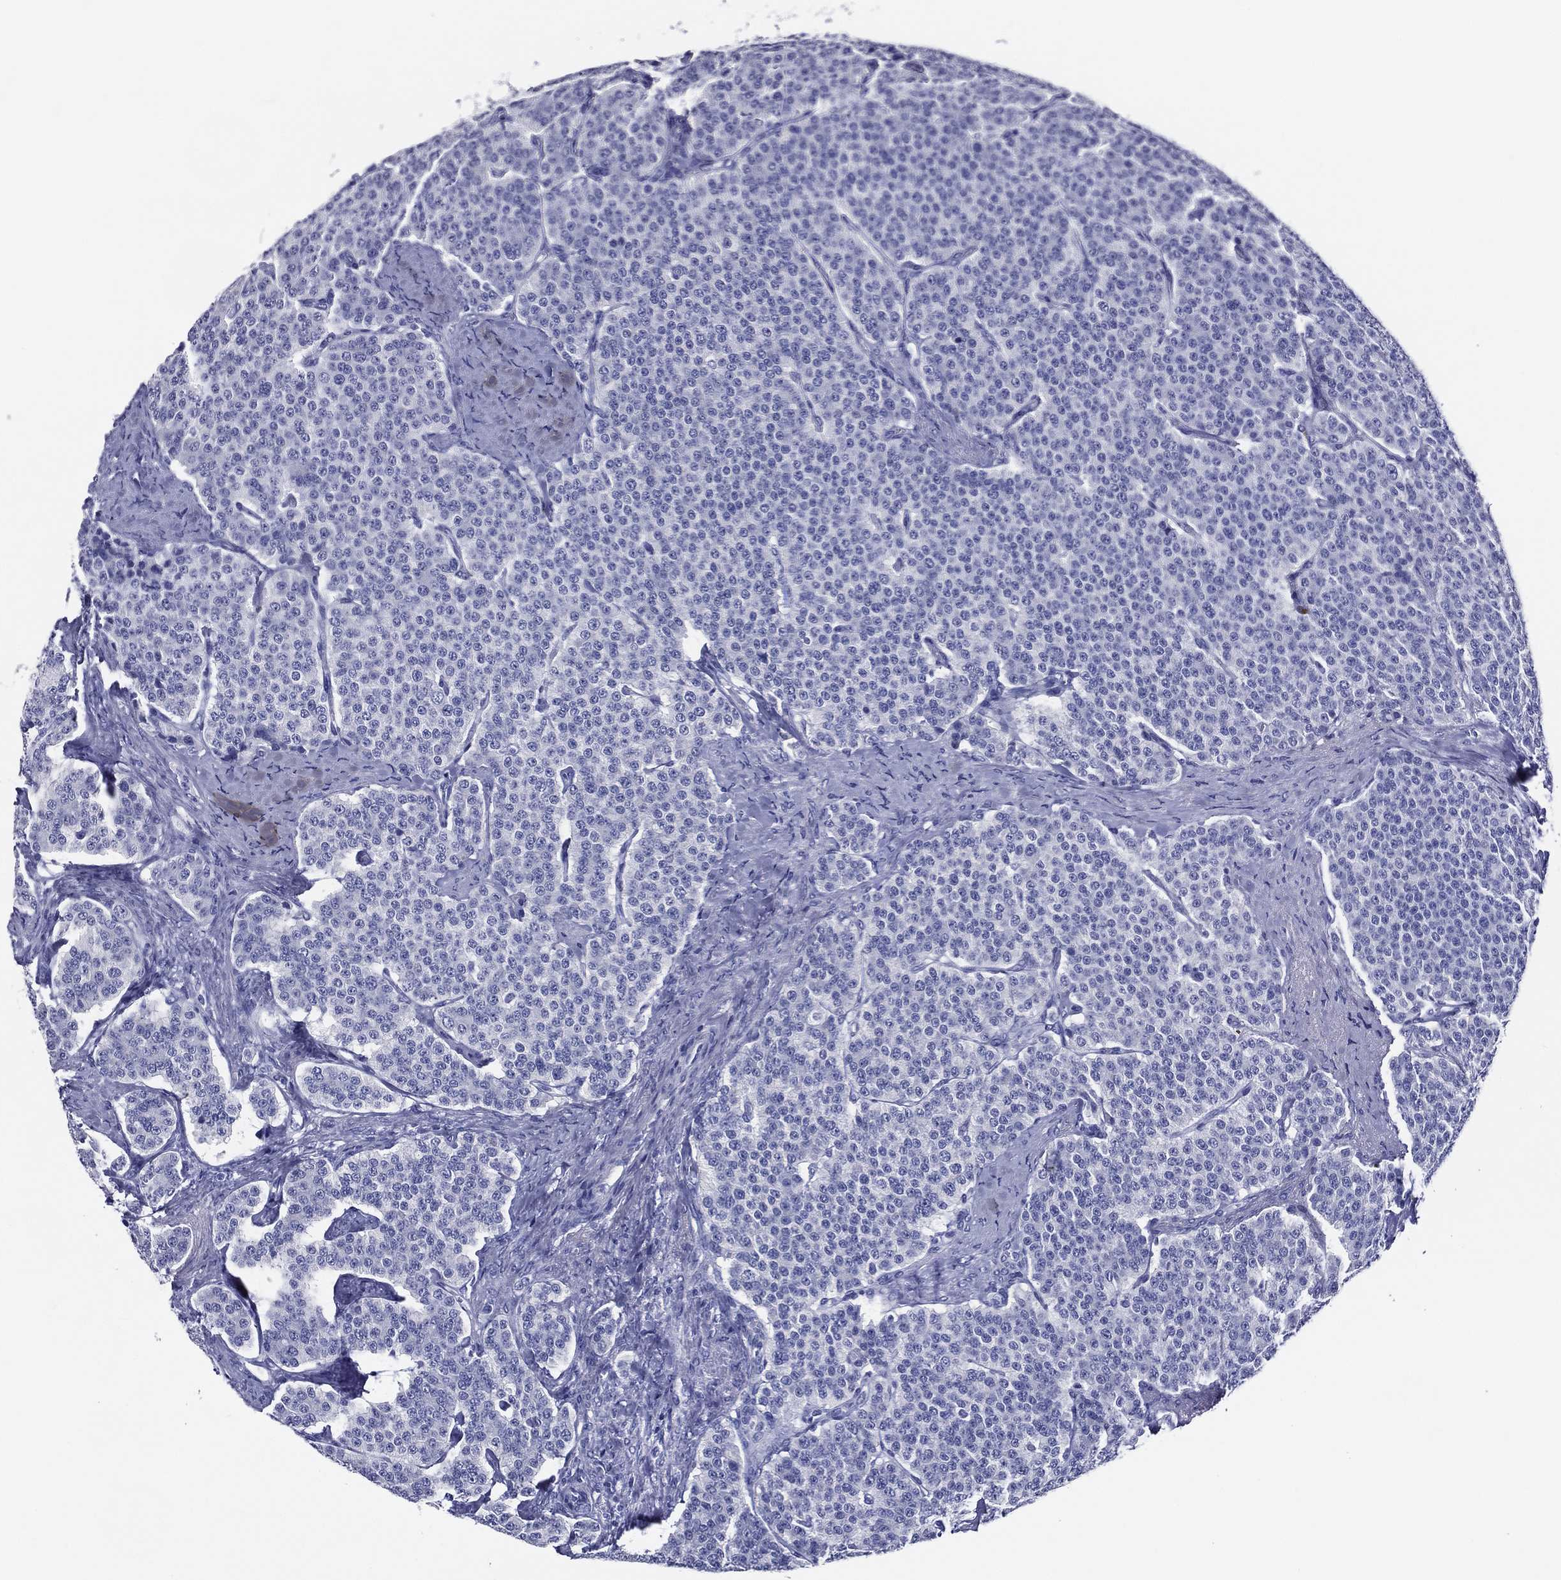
{"staining": {"intensity": "negative", "quantity": "none", "location": "none"}, "tissue": "carcinoid", "cell_type": "Tumor cells", "image_type": "cancer", "snomed": [{"axis": "morphology", "description": "Carcinoid, malignant, NOS"}, {"axis": "topography", "description": "Small intestine"}], "caption": "Immunohistochemistry of carcinoid (malignant) displays no expression in tumor cells. The staining is performed using DAB brown chromogen with nuclei counter-stained in using hematoxylin.", "gene": "ACE2", "patient": {"sex": "female", "age": 58}}